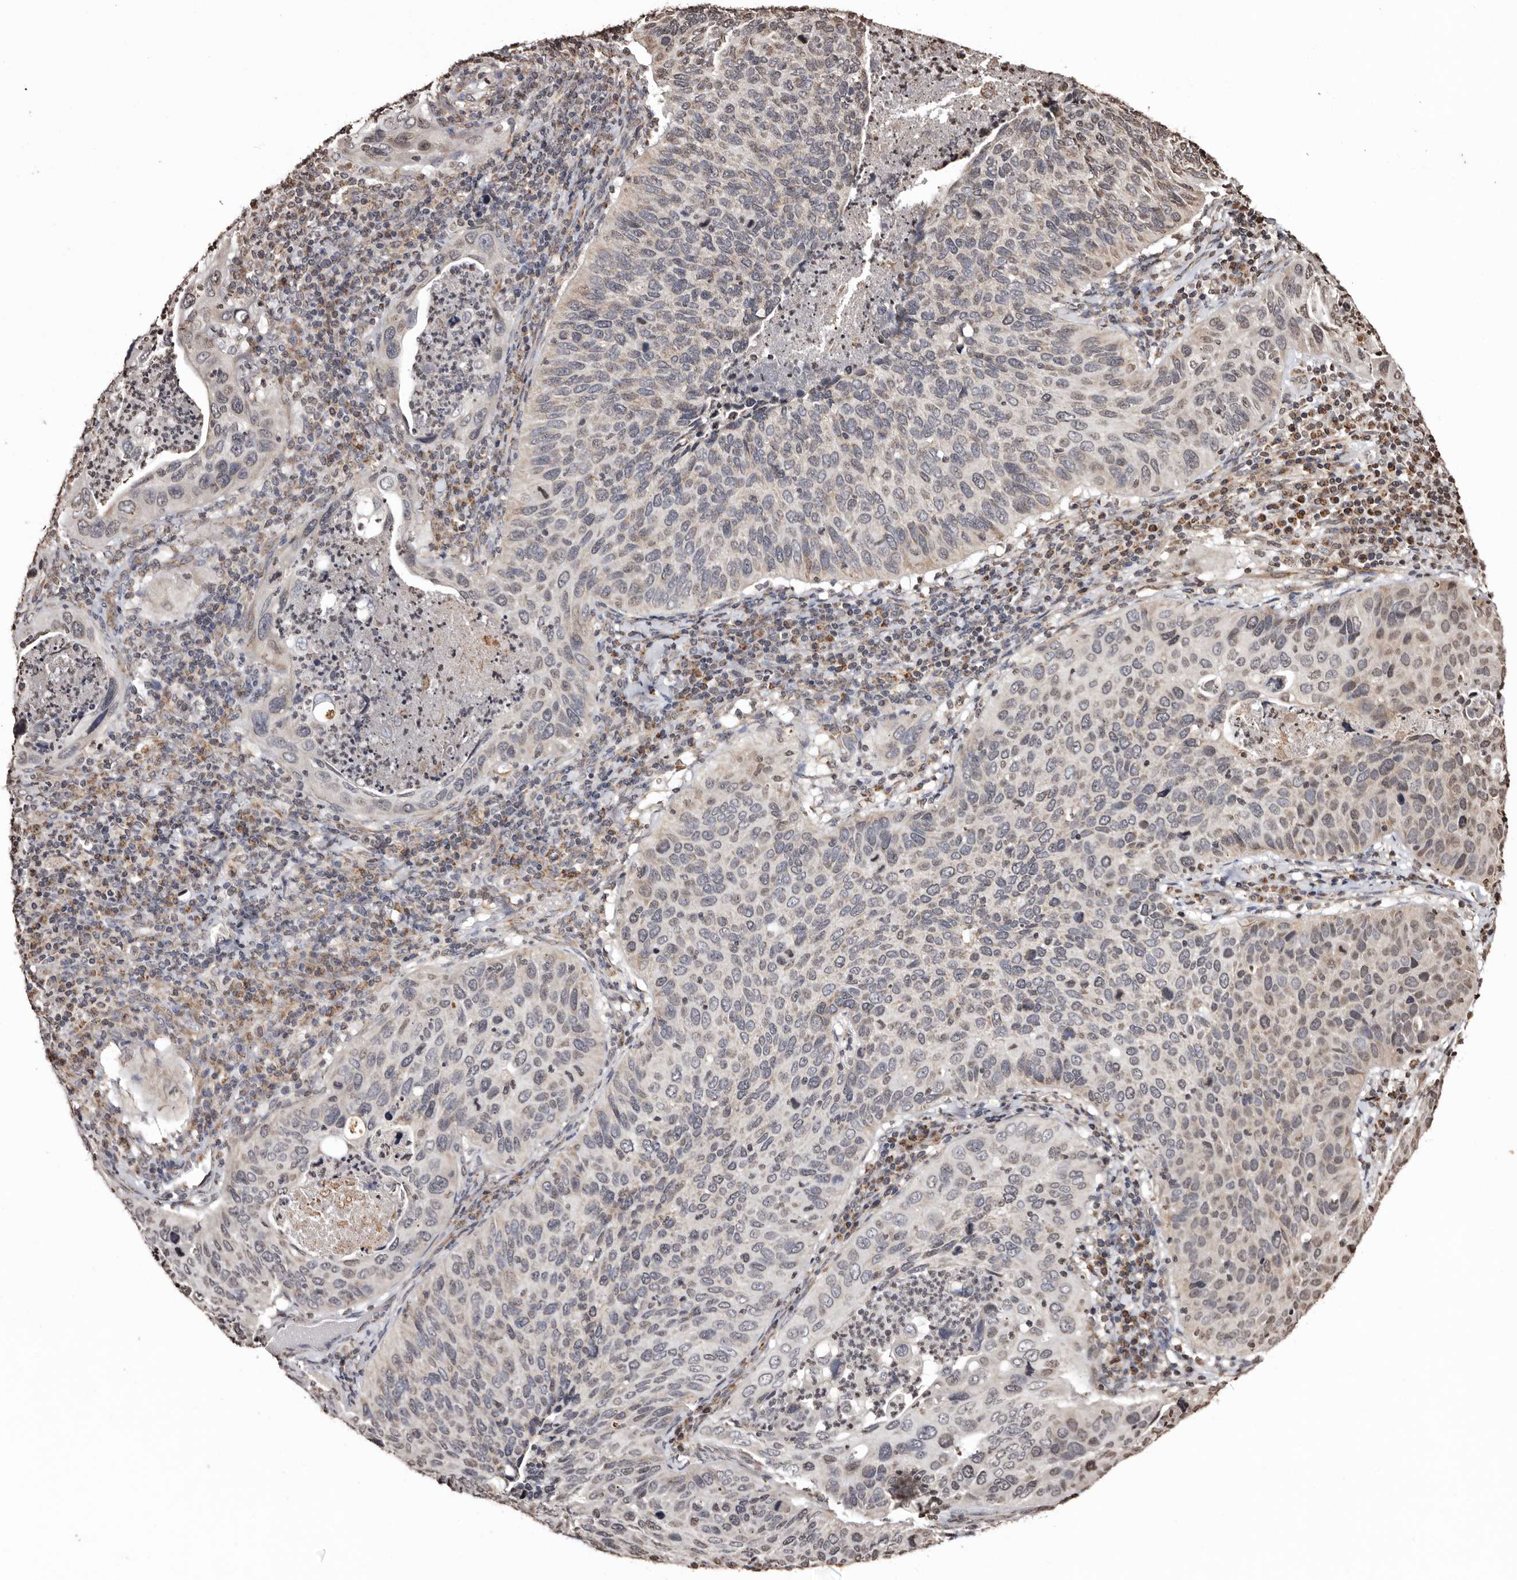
{"staining": {"intensity": "negative", "quantity": "none", "location": "none"}, "tissue": "cervical cancer", "cell_type": "Tumor cells", "image_type": "cancer", "snomed": [{"axis": "morphology", "description": "Squamous cell carcinoma, NOS"}, {"axis": "topography", "description": "Cervix"}], "caption": "Tumor cells show no significant protein positivity in cervical cancer (squamous cell carcinoma).", "gene": "CCDC190", "patient": {"sex": "female", "age": 38}}